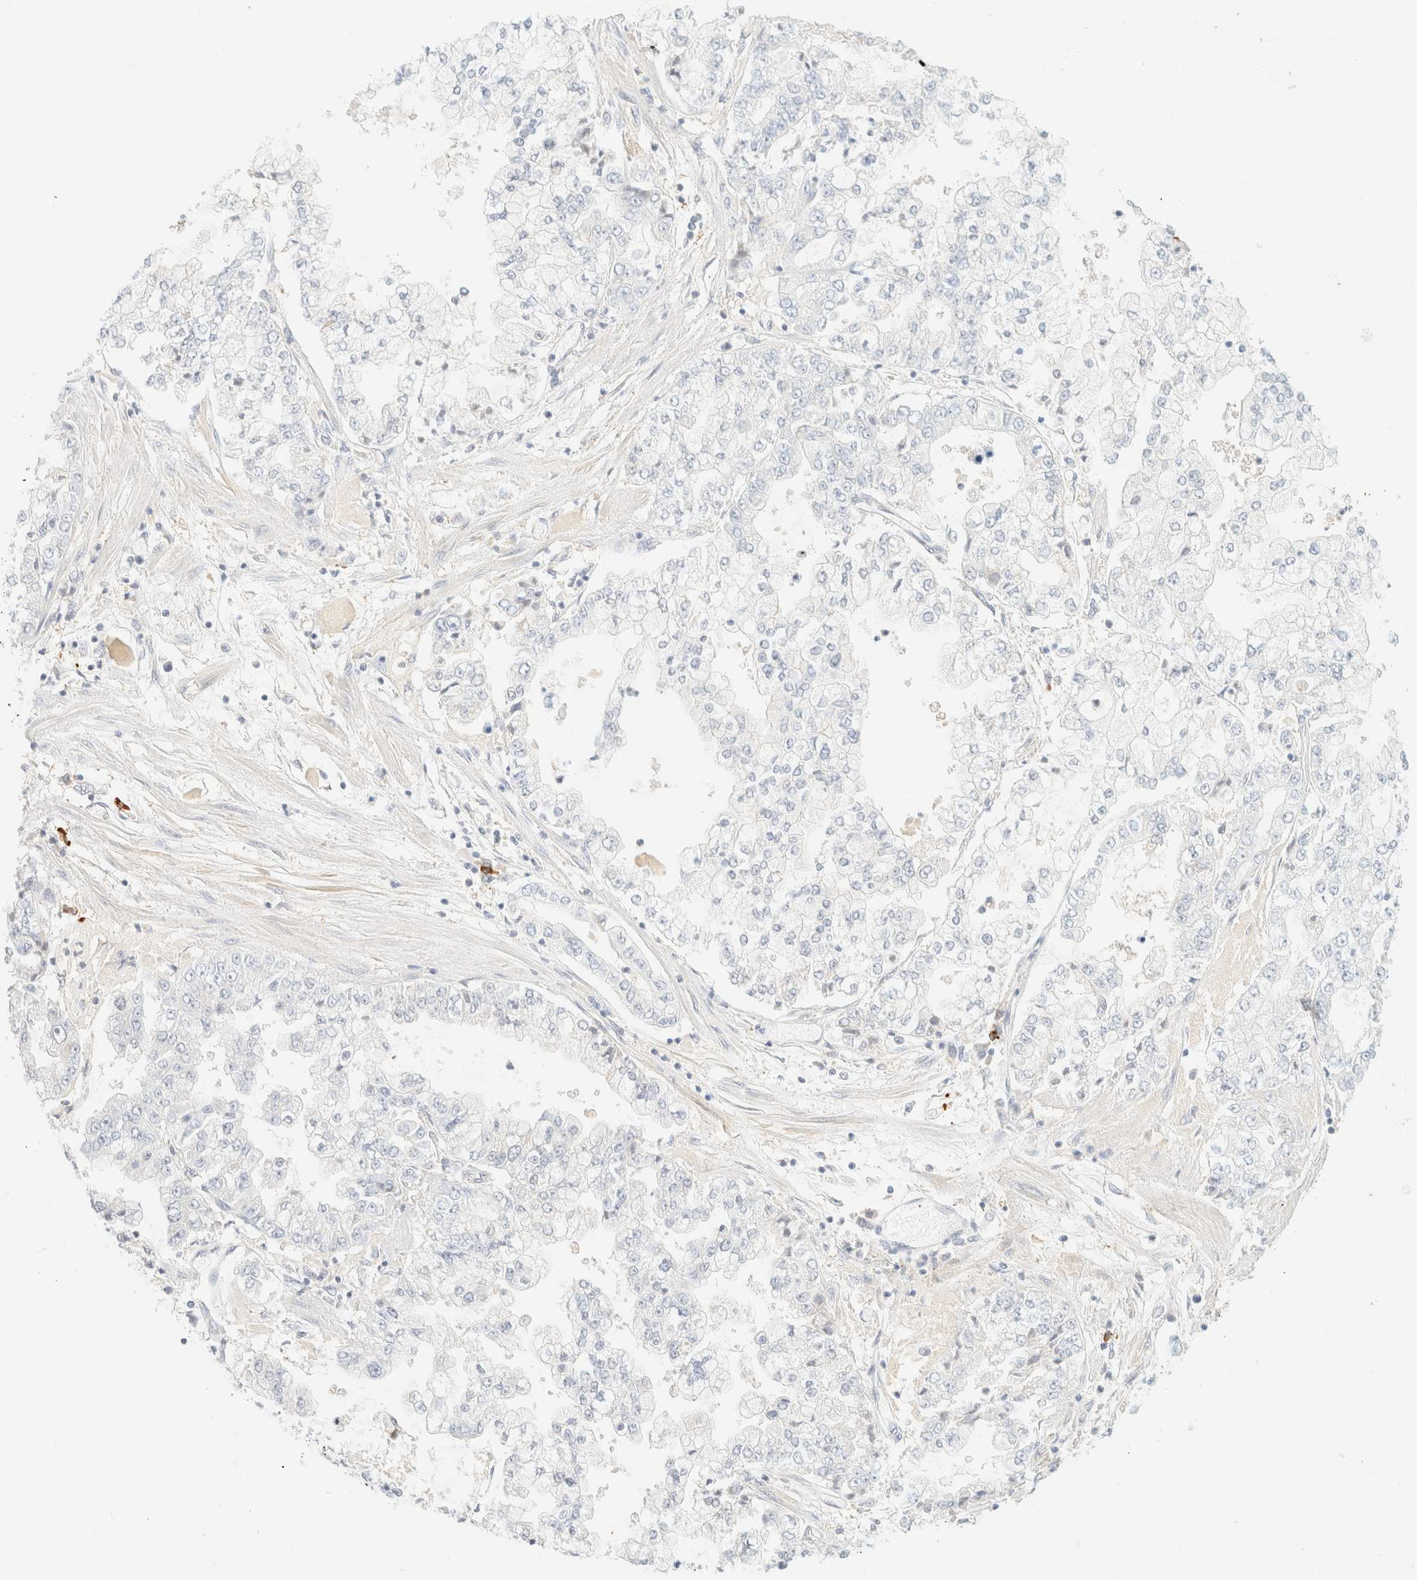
{"staining": {"intensity": "negative", "quantity": "none", "location": "none"}, "tissue": "stomach cancer", "cell_type": "Tumor cells", "image_type": "cancer", "snomed": [{"axis": "morphology", "description": "Adenocarcinoma, NOS"}, {"axis": "topography", "description": "Stomach"}], "caption": "Human adenocarcinoma (stomach) stained for a protein using immunohistochemistry demonstrates no staining in tumor cells.", "gene": "FHOD1", "patient": {"sex": "male", "age": 76}}